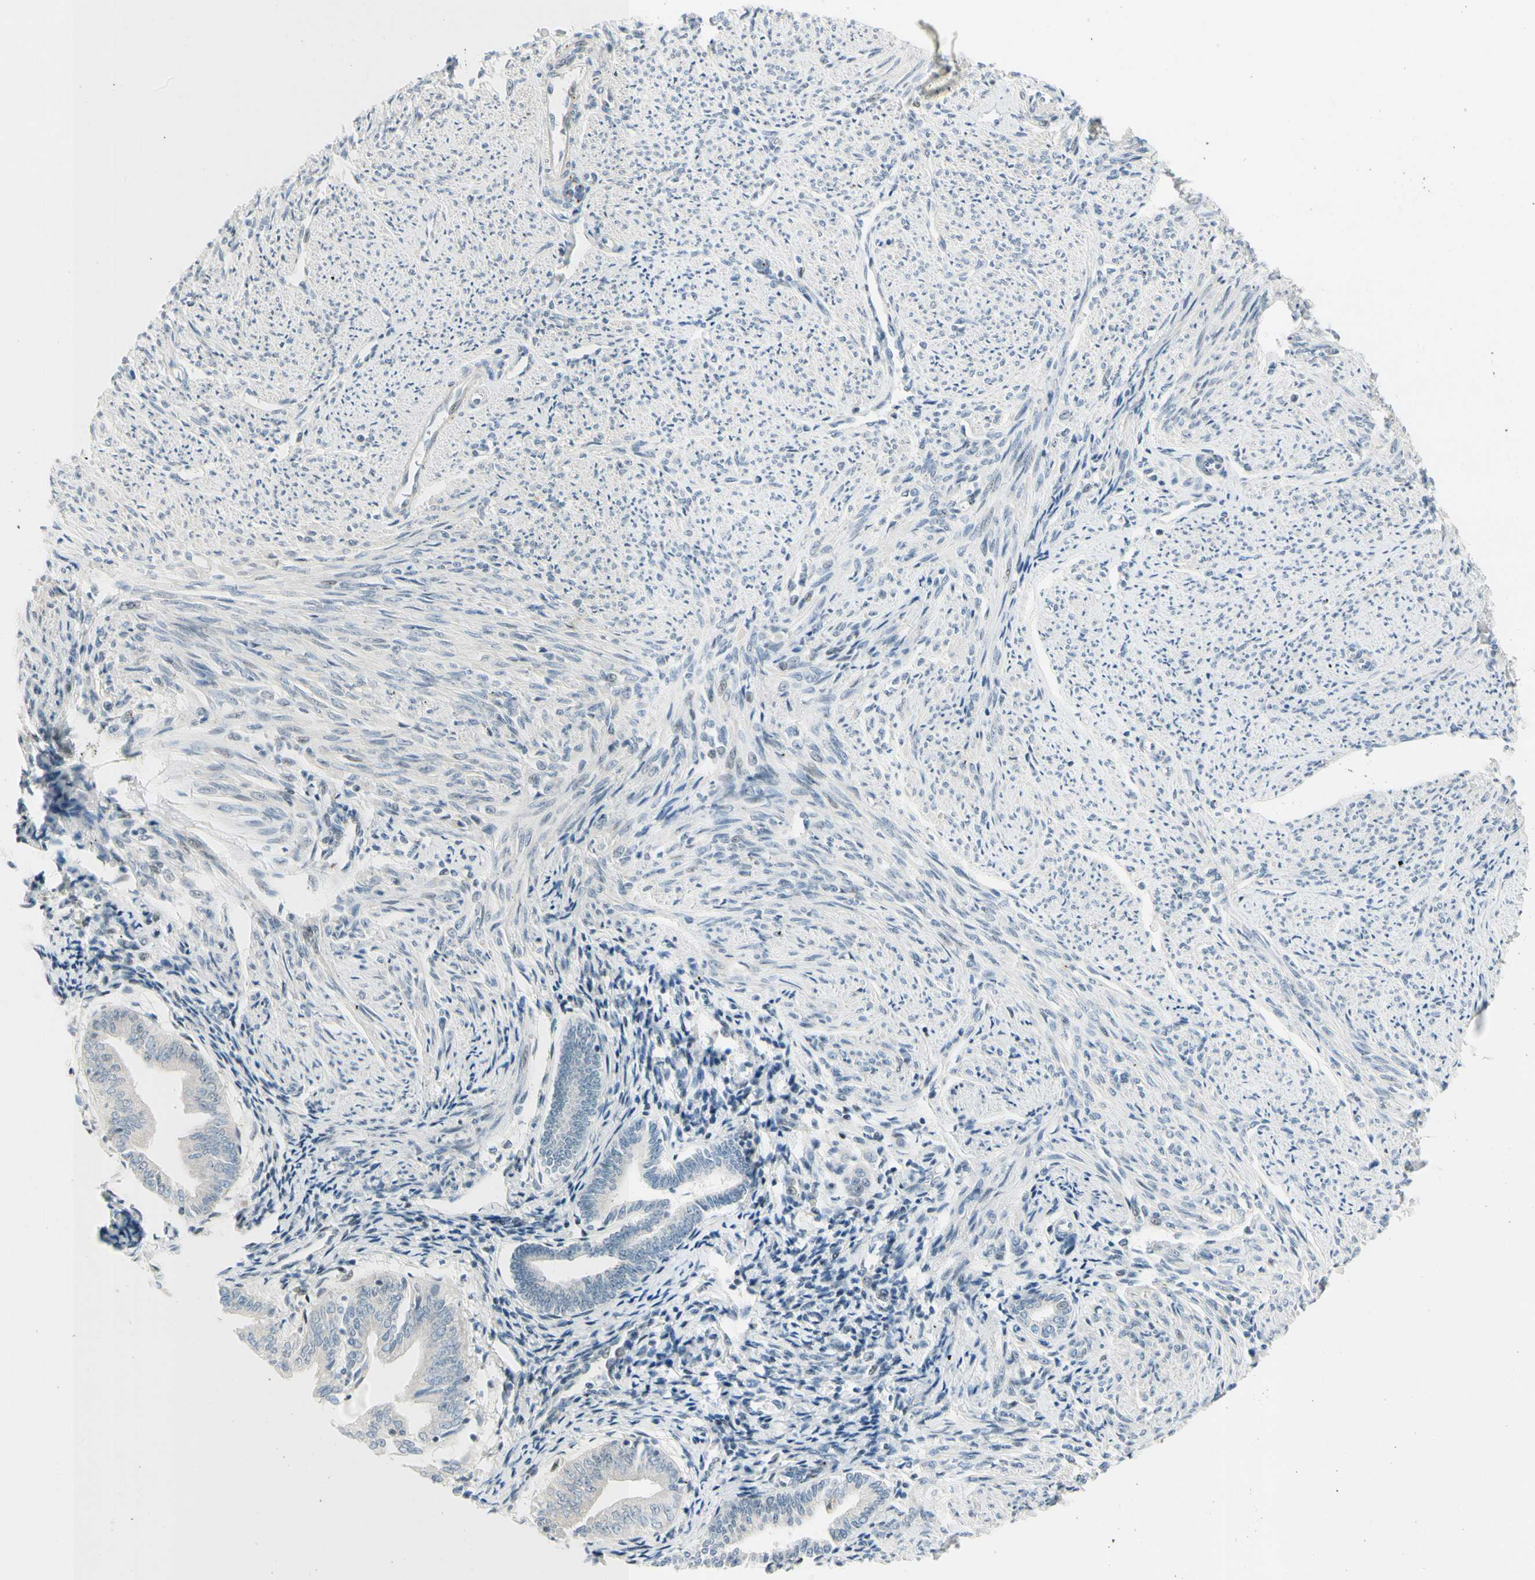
{"staining": {"intensity": "weak", "quantity": "<25%", "location": "nuclear"}, "tissue": "smooth muscle", "cell_type": "Smooth muscle cells", "image_type": "normal", "snomed": [{"axis": "morphology", "description": "Normal tissue, NOS"}, {"axis": "topography", "description": "Smooth muscle"}], "caption": "This is an immunohistochemistry (IHC) image of unremarkable human smooth muscle. There is no positivity in smooth muscle cells.", "gene": "B4GALNT1", "patient": {"sex": "female", "age": 65}}